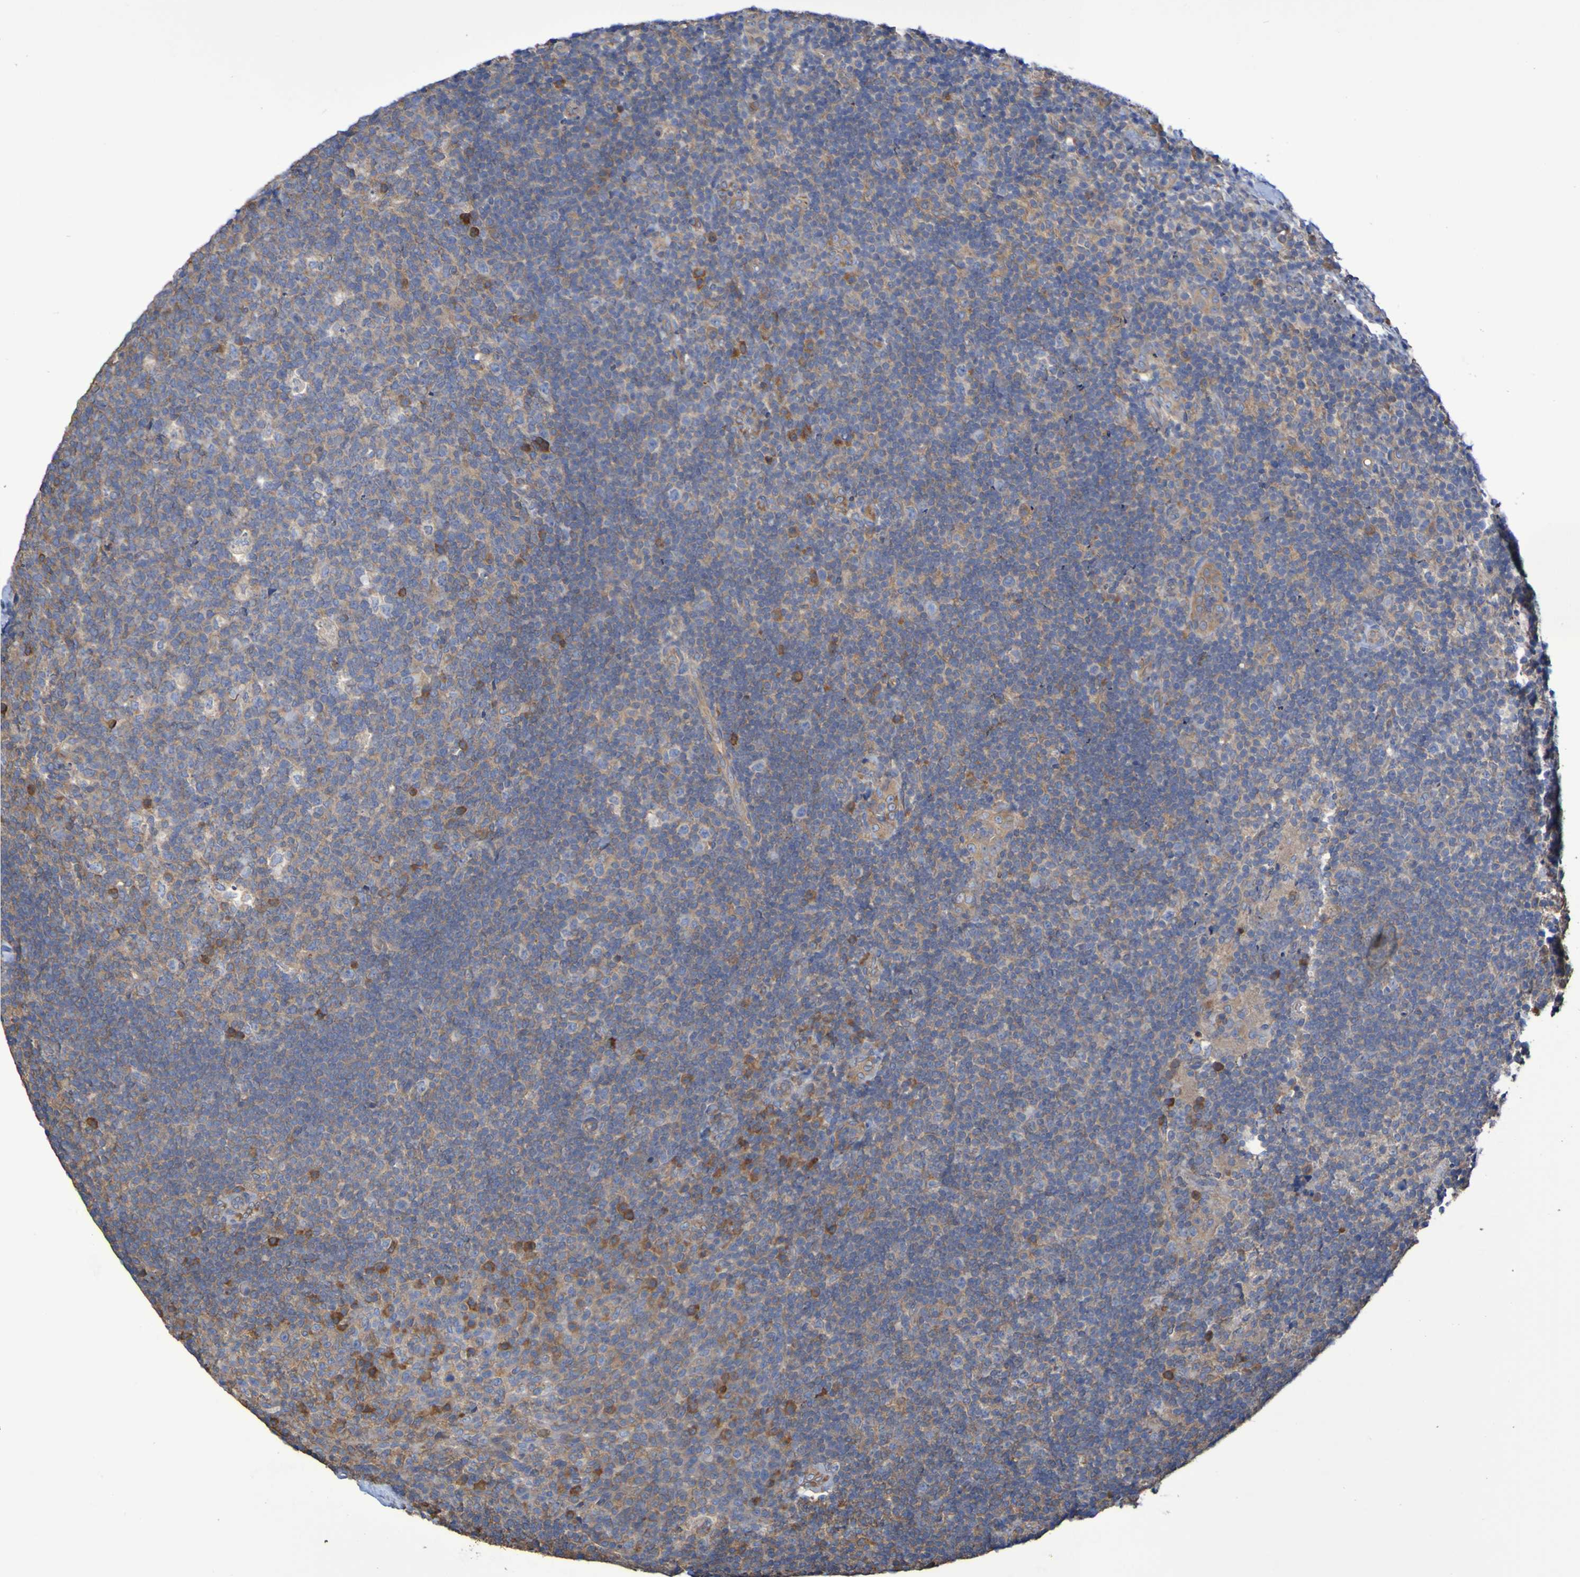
{"staining": {"intensity": "moderate", "quantity": "<25%", "location": "cytoplasmic/membranous"}, "tissue": "tonsil", "cell_type": "Germinal center cells", "image_type": "normal", "snomed": [{"axis": "morphology", "description": "Normal tissue, NOS"}, {"axis": "topography", "description": "Tonsil"}], "caption": "A brown stain highlights moderate cytoplasmic/membranous staining of a protein in germinal center cells of unremarkable tonsil. Immunohistochemistry (ihc) stains the protein of interest in brown and the nuclei are stained blue.", "gene": "SYNJ1", "patient": {"sex": "male", "age": 17}}